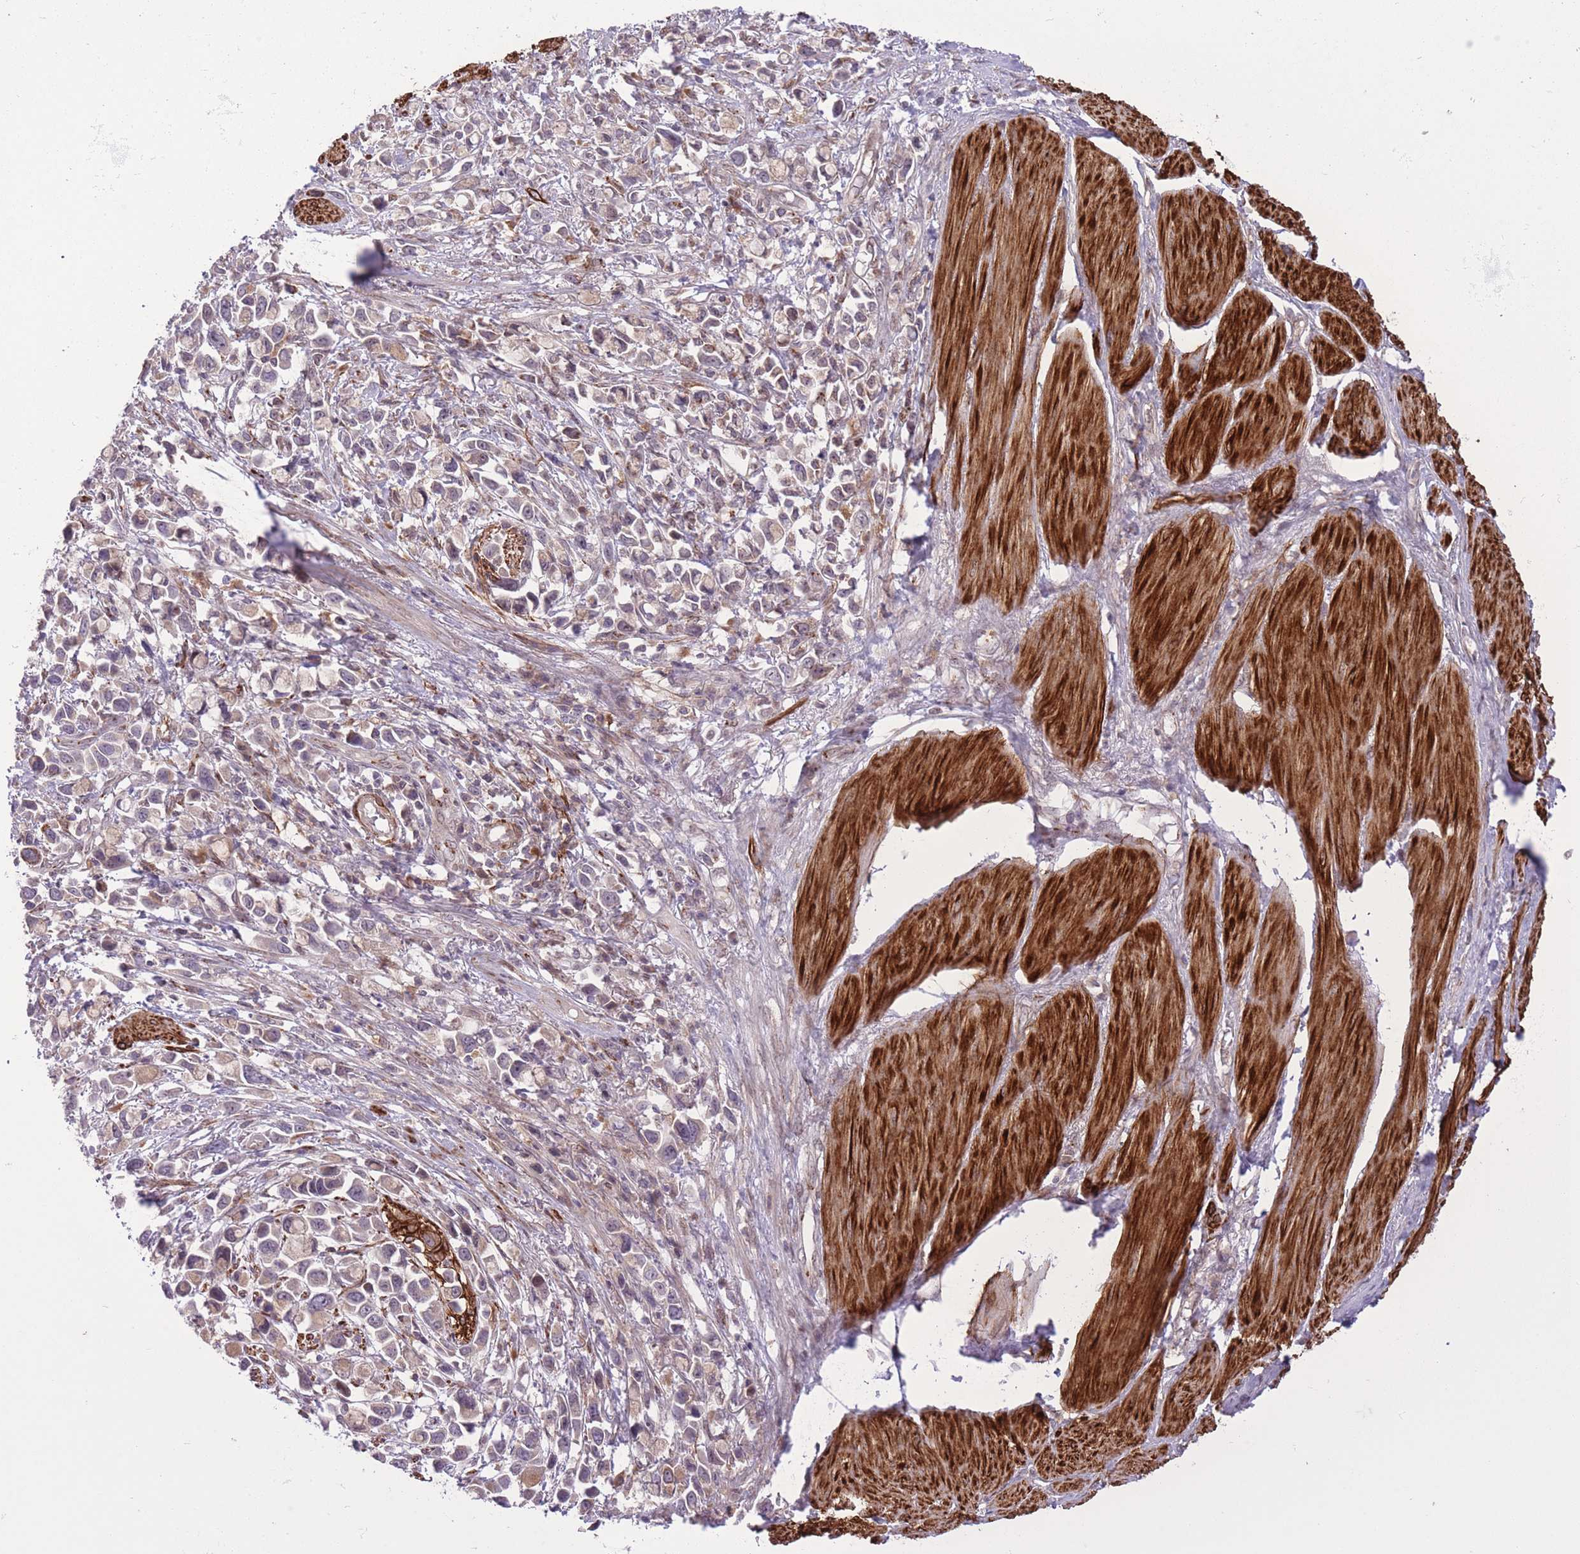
{"staining": {"intensity": "weak", "quantity": "25%-75%", "location": "cytoplasmic/membranous"}, "tissue": "stomach cancer", "cell_type": "Tumor cells", "image_type": "cancer", "snomed": [{"axis": "morphology", "description": "Adenocarcinoma, NOS"}, {"axis": "topography", "description": "Stomach"}], "caption": "Immunohistochemistry image of human adenocarcinoma (stomach) stained for a protein (brown), which displays low levels of weak cytoplasmic/membranous expression in about 25%-75% of tumor cells.", "gene": "ZBED5", "patient": {"sex": "female", "age": 81}}